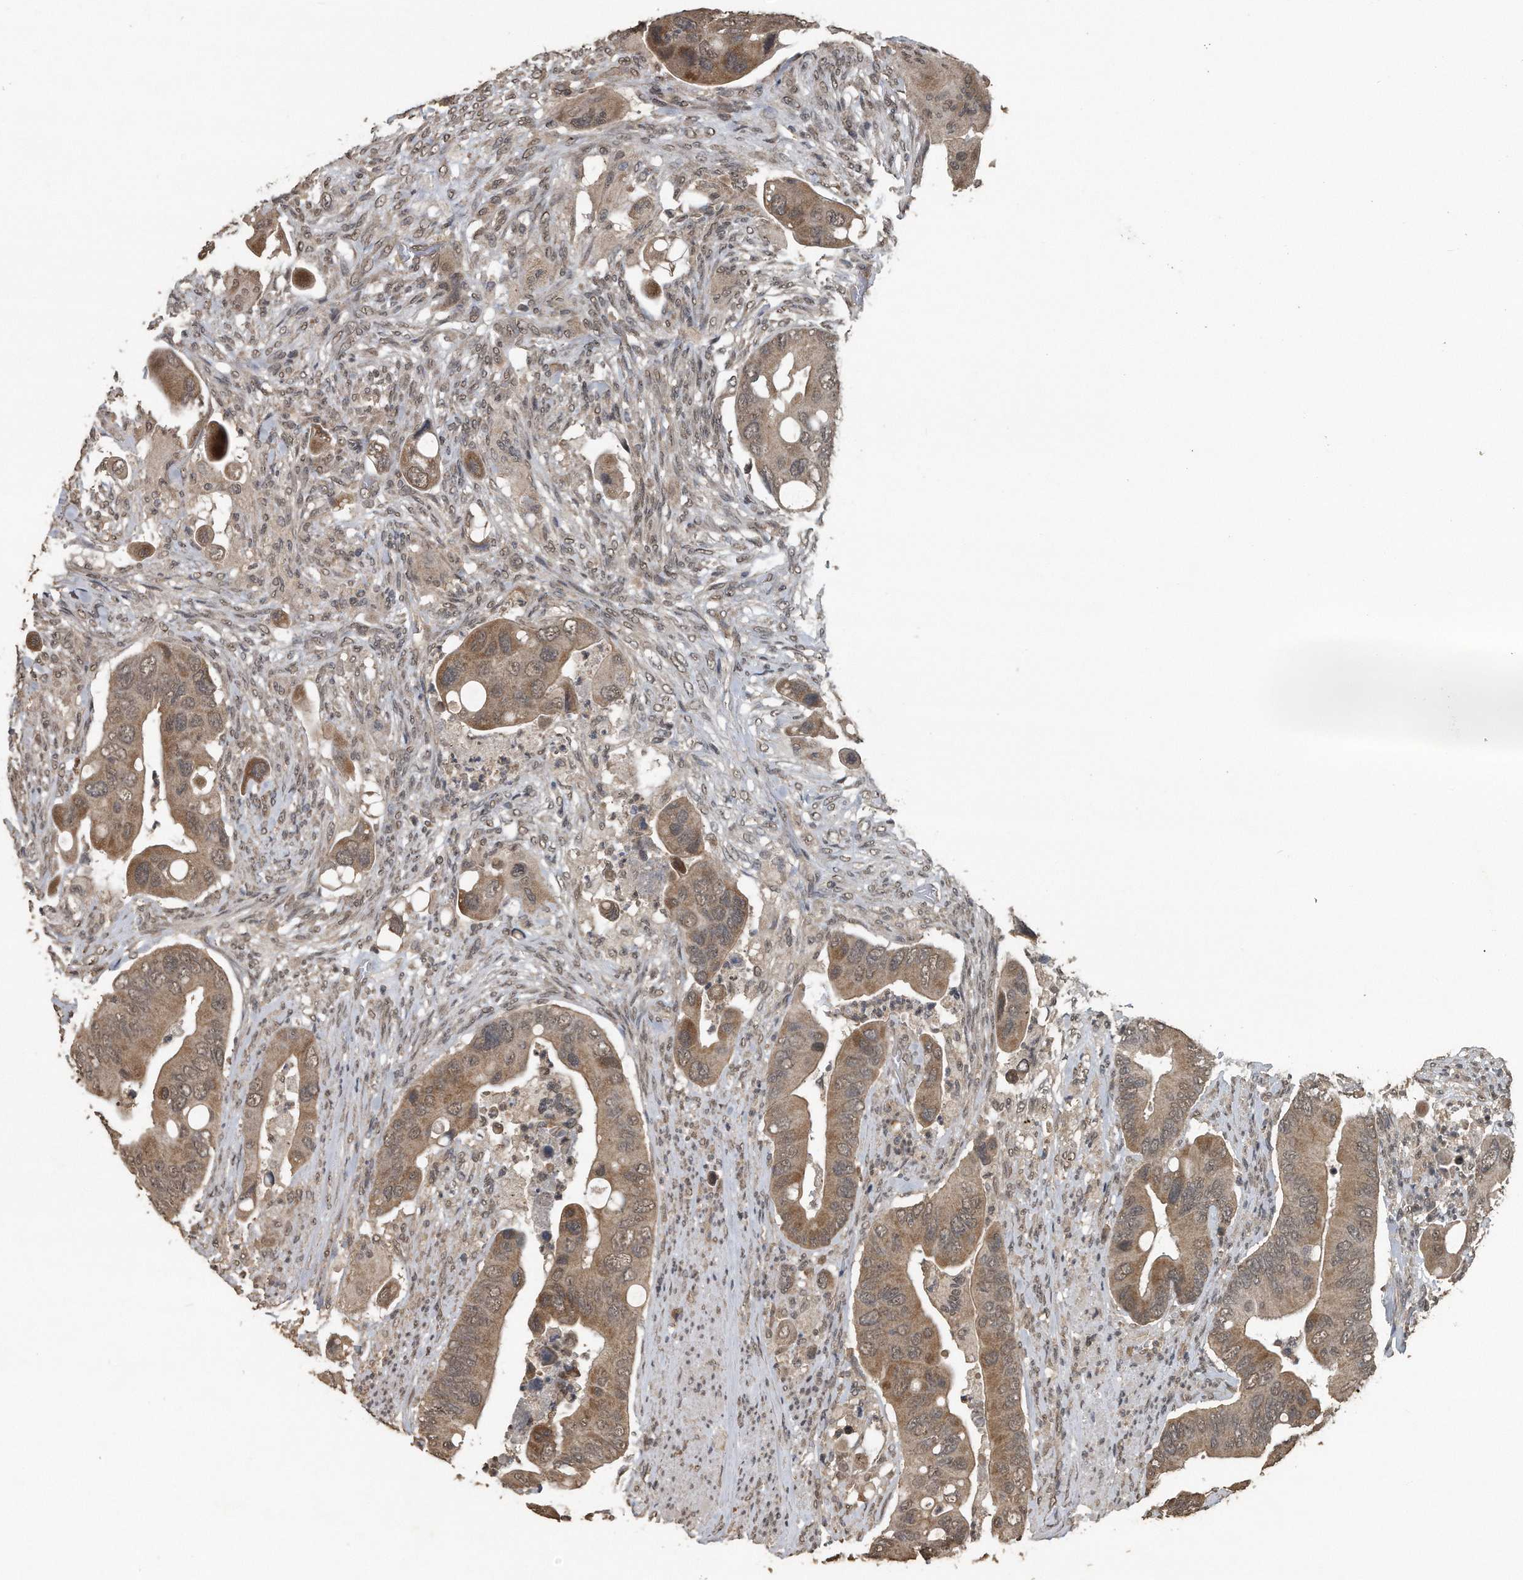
{"staining": {"intensity": "moderate", "quantity": ">75%", "location": "cytoplasmic/membranous,nuclear"}, "tissue": "colorectal cancer", "cell_type": "Tumor cells", "image_type": "cancer", "snomed": [{"axis": "morphology", "description": "Adenocarcinoma, NOS"}, {"axis": "topography", "description": "Rectum"}], "caption": "DAB immunohistochemical staining of human colorectal adenocarcinoma reveals moderate cytoplasmic/membranous and nuclear protein expression in approximately >75% of tumor cells. The protein is stained brown, and the nuclei are stained in blue (DAB IHC with brightfield microscopy, high magnification).", "gene": "CRYZL1", "patient": {"sex": "female", "age": 57}}